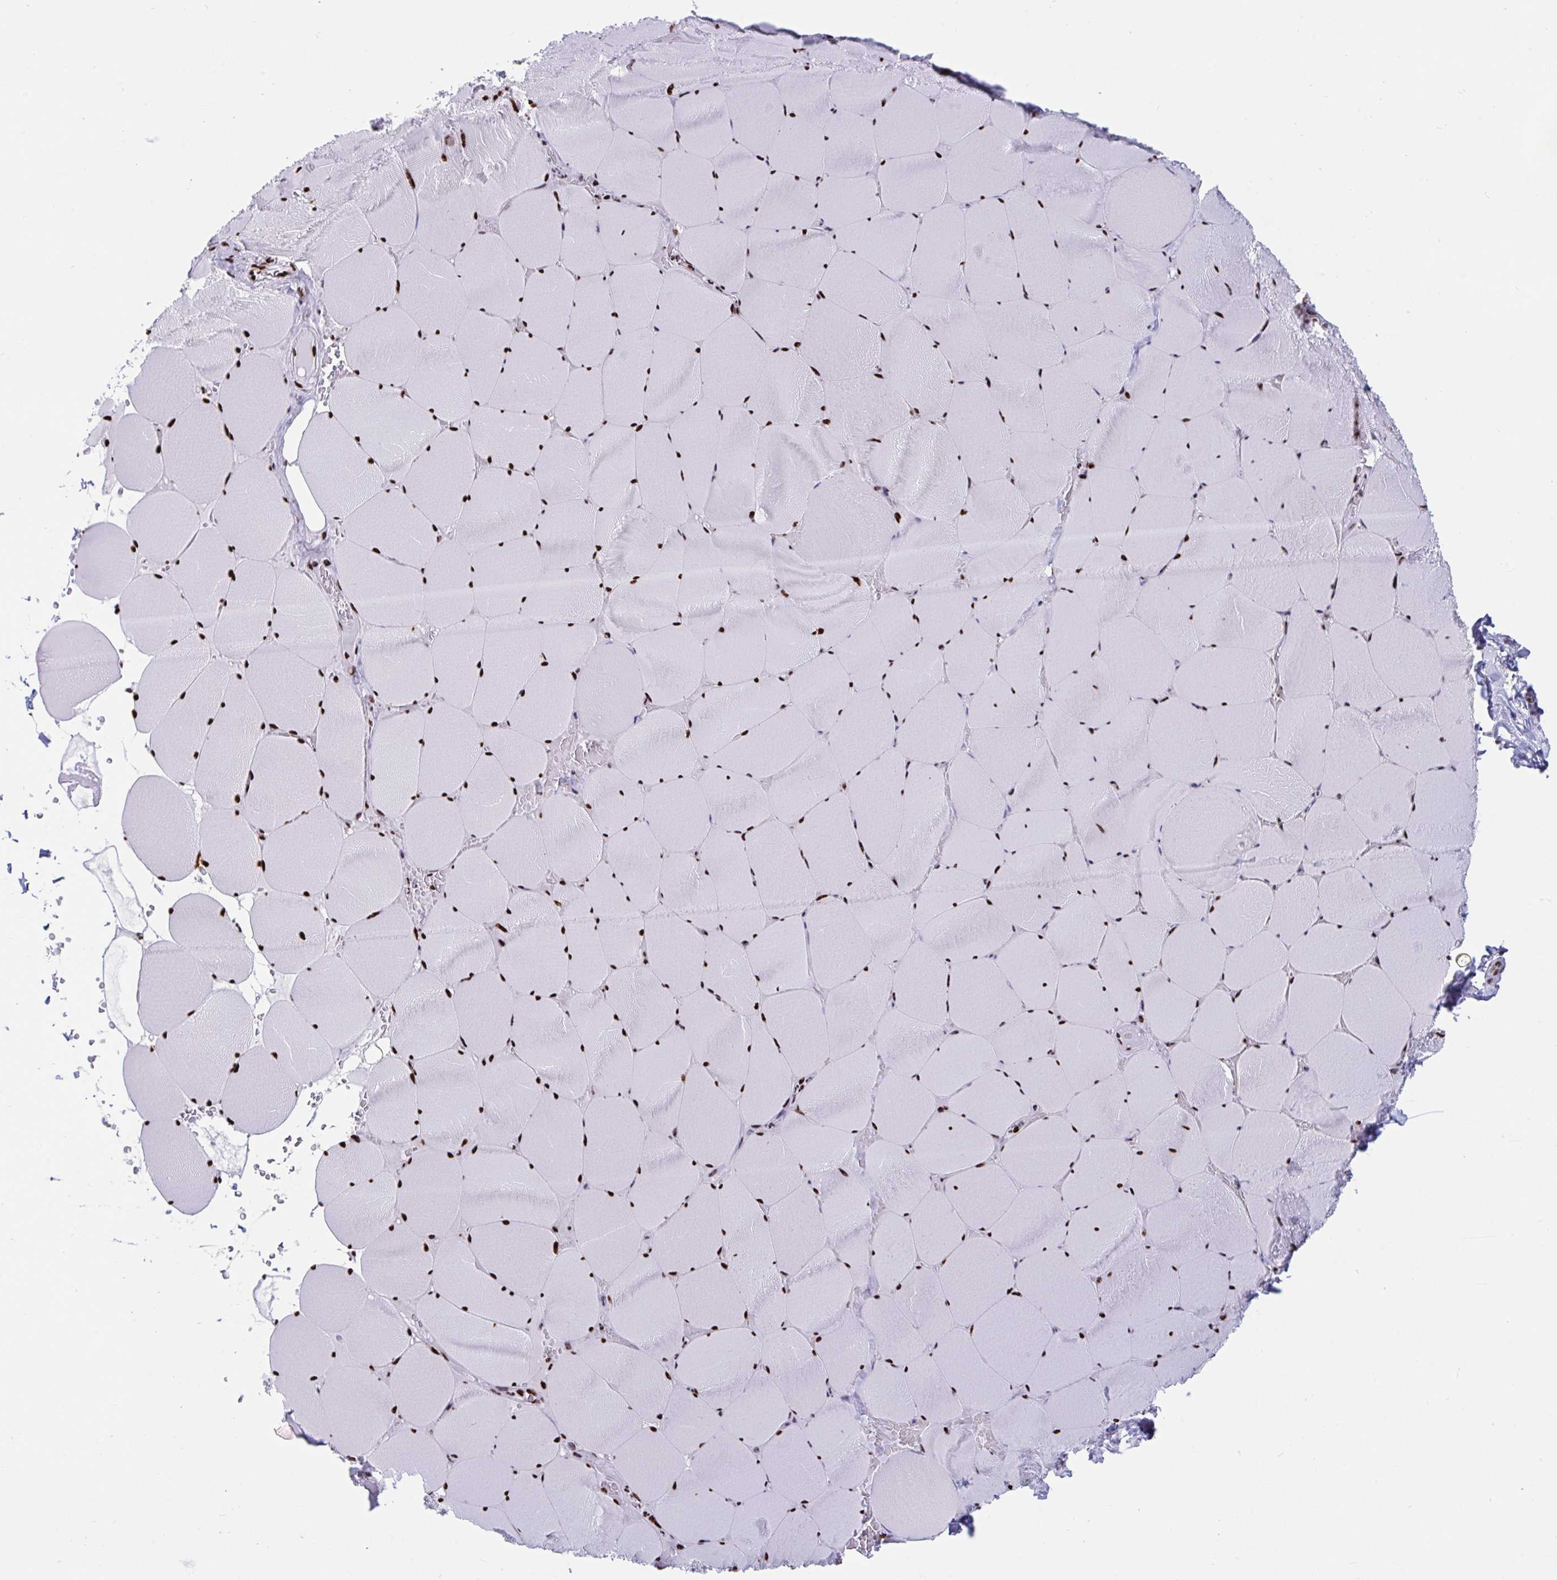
{"staining": {"intensity": "strong", "quantity": ">75%", "location": "nuclear"}, "tissue": "skeletal muscle", "cell_type": "Myocytes", "image_type": "normal", "snomed": [{"axis": "morphology", "description": "Normal tissue, NOS"}, {"axis": "topography", "description": "Skeletal muscle"}, {"axis": "topography", "description": "Head-Neck"}], "caption": "DAB immunohistochemical staining of normal skeletal muscle demonstrates strong nuclear protein staining in approximately >75% of myocytes.", "gene": "IKZF2", "patient": {"sex": "male", "age": 66}}